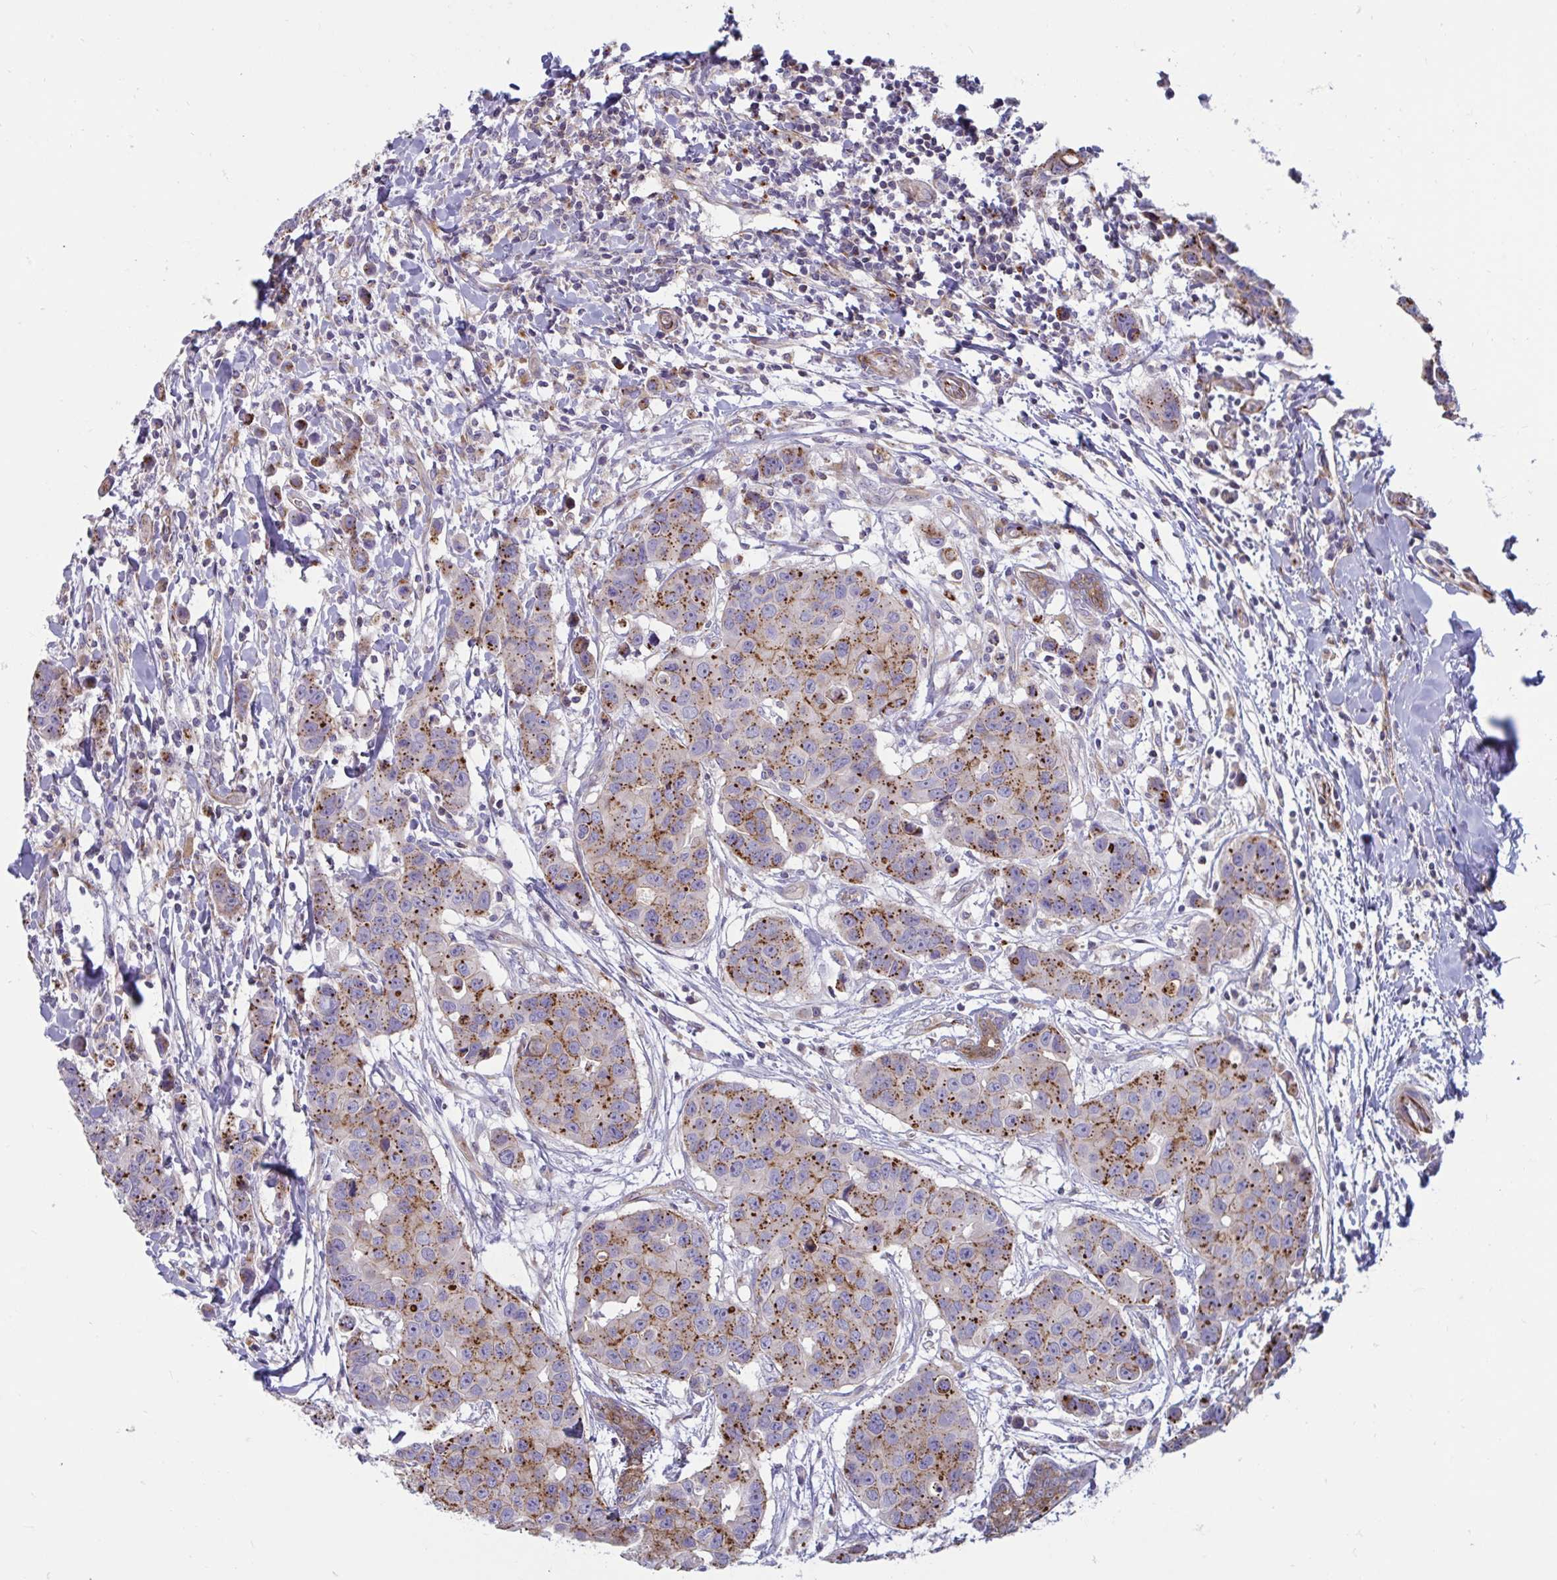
{"staining": {"intensity": "moderate", "quantity": ">75%", "location": "cytoplasmic/membranous"}, "tissue": "breast cancer", "cell_type": "Tumor cells", "image_type": "cancer", "snomed": [{"axis": "morphology", "description": "Duct carcinoma"}, {"axis": "topography", "description": "Breast"}], "caption": "Immunohistochemical staining of human breast cancer (invasive ductal carcinoma) shows moderate cytoplasmic/membranous protein positivity in about >75% of tumor cells. Using DAB (3,3'-diaminobenzidine) (brown) and hematoxylin (blue) stains, captured at high magnification using brightfield microscopy.", "gene": "SLC9A6", "patient": {"sex": "female", "age": 24}}